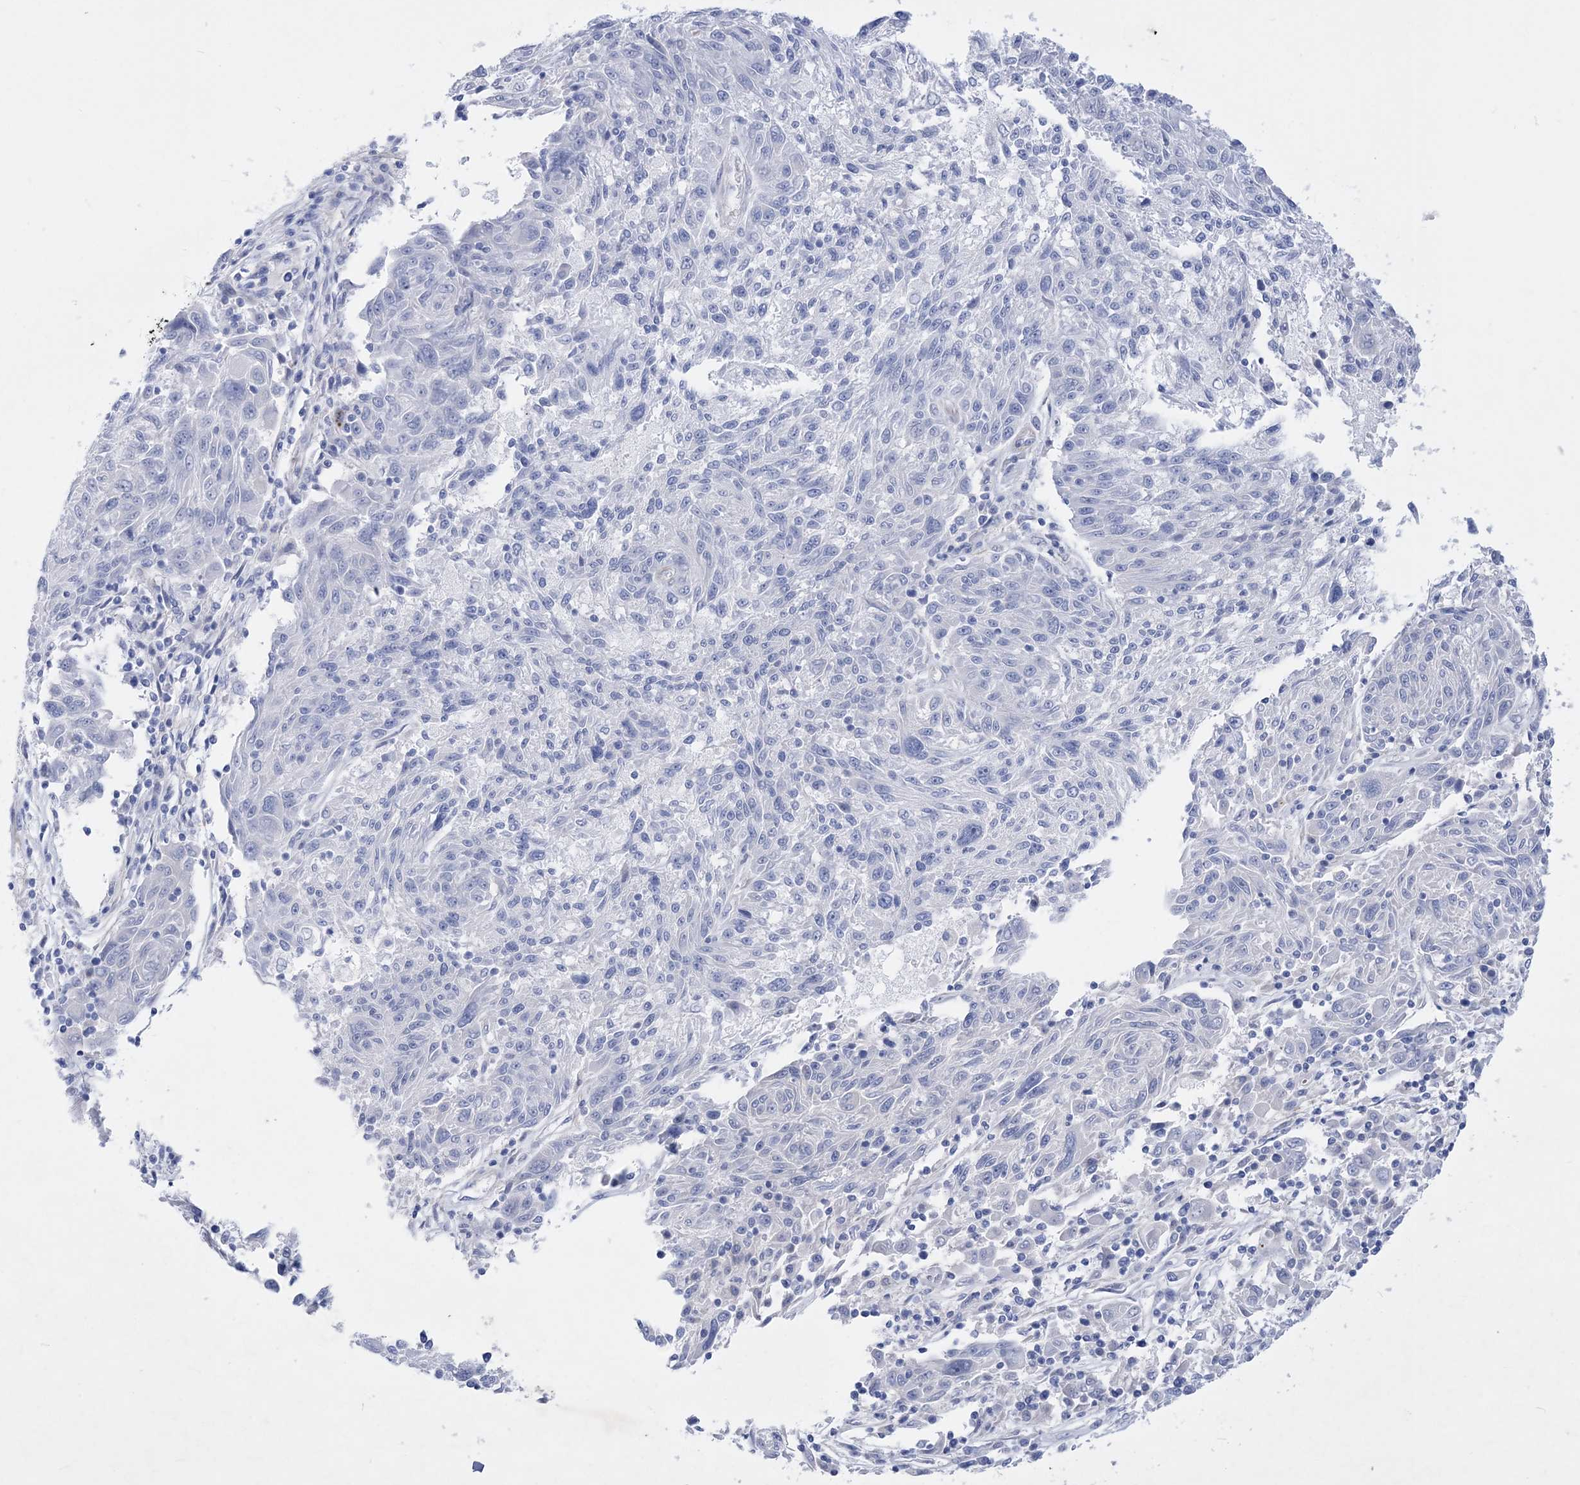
{"staining": {"intensity": "negative", "quantity": "none", "location": "none"}, "tissue": "melanoma", "cell_type": "Tumor cells", "image_type": "cancer", "snomed": [{"axis": "morphology", "description": "Malignant melanoma, NOS"}, {"axis": "topography", "description": "Skin"}], "caption": "IHC histopathology image of neoplastic tissue: malignant melanoma stained with DAB reveals no significant protein staining in tumor cells.", "gene": "WDR74", "patient": {"sex": "male", "age": 53}}